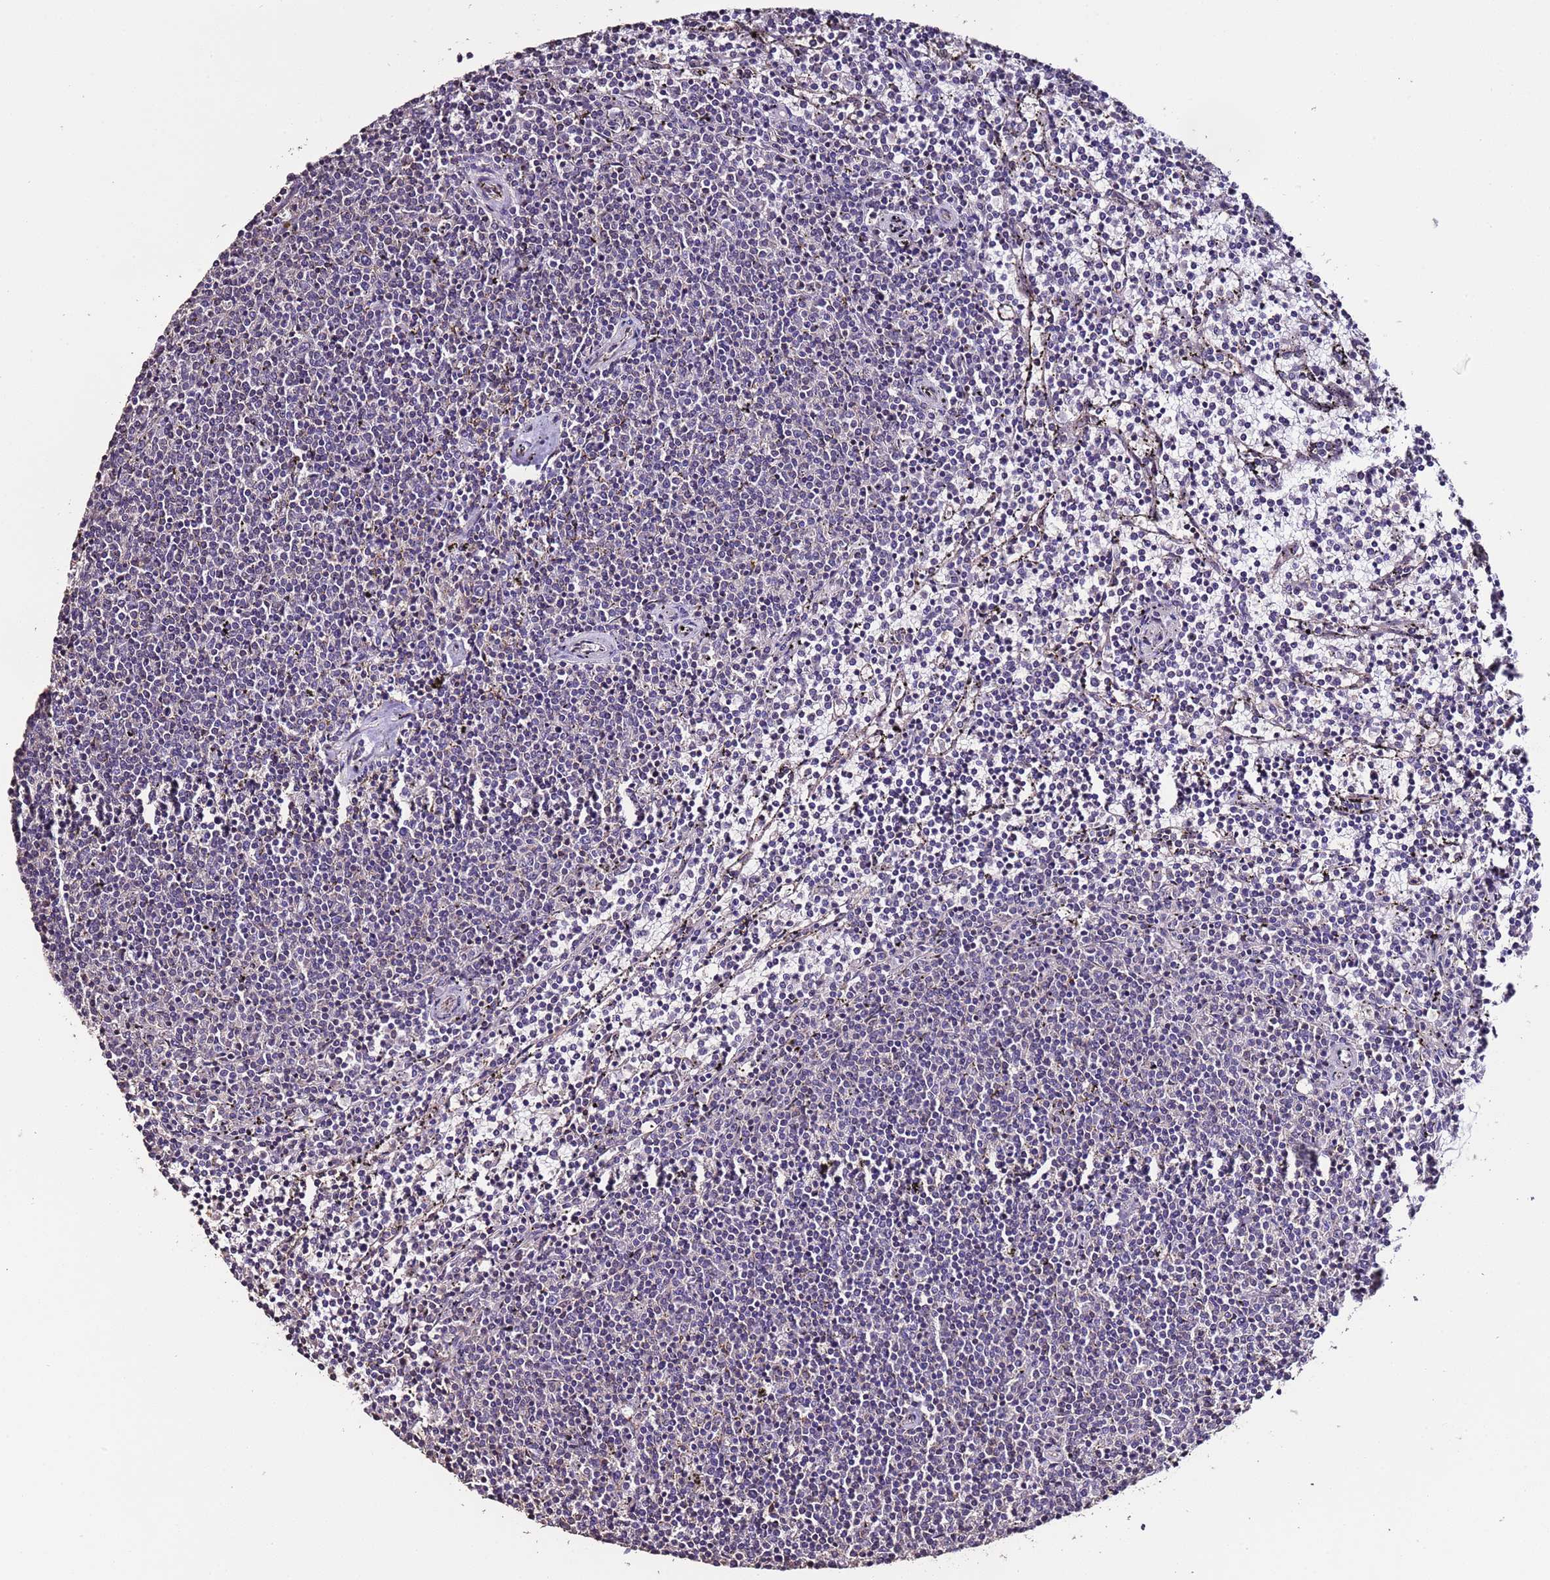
{"staining": {"intensity": "negative", "quantity": "none", "location": "none"}, "tissue": "lymphoma", "cell_type": "Tumor cells", "image_type": "cancer", "snomed": [{"axis": "morphology", "description": "Malignant lymphoma, non-Hodgkin's type, Low grade"}, {"axis": "topography", "description": "Spleen"}], "caption": "Immunohistochemistry (IHC) of low-grade malignant lymphoma, non-Hodgkin's type demonstrates no staining in tumor cells.", "gene": "SLC41A3", "patient": {"sex": "female", "age": 50}}